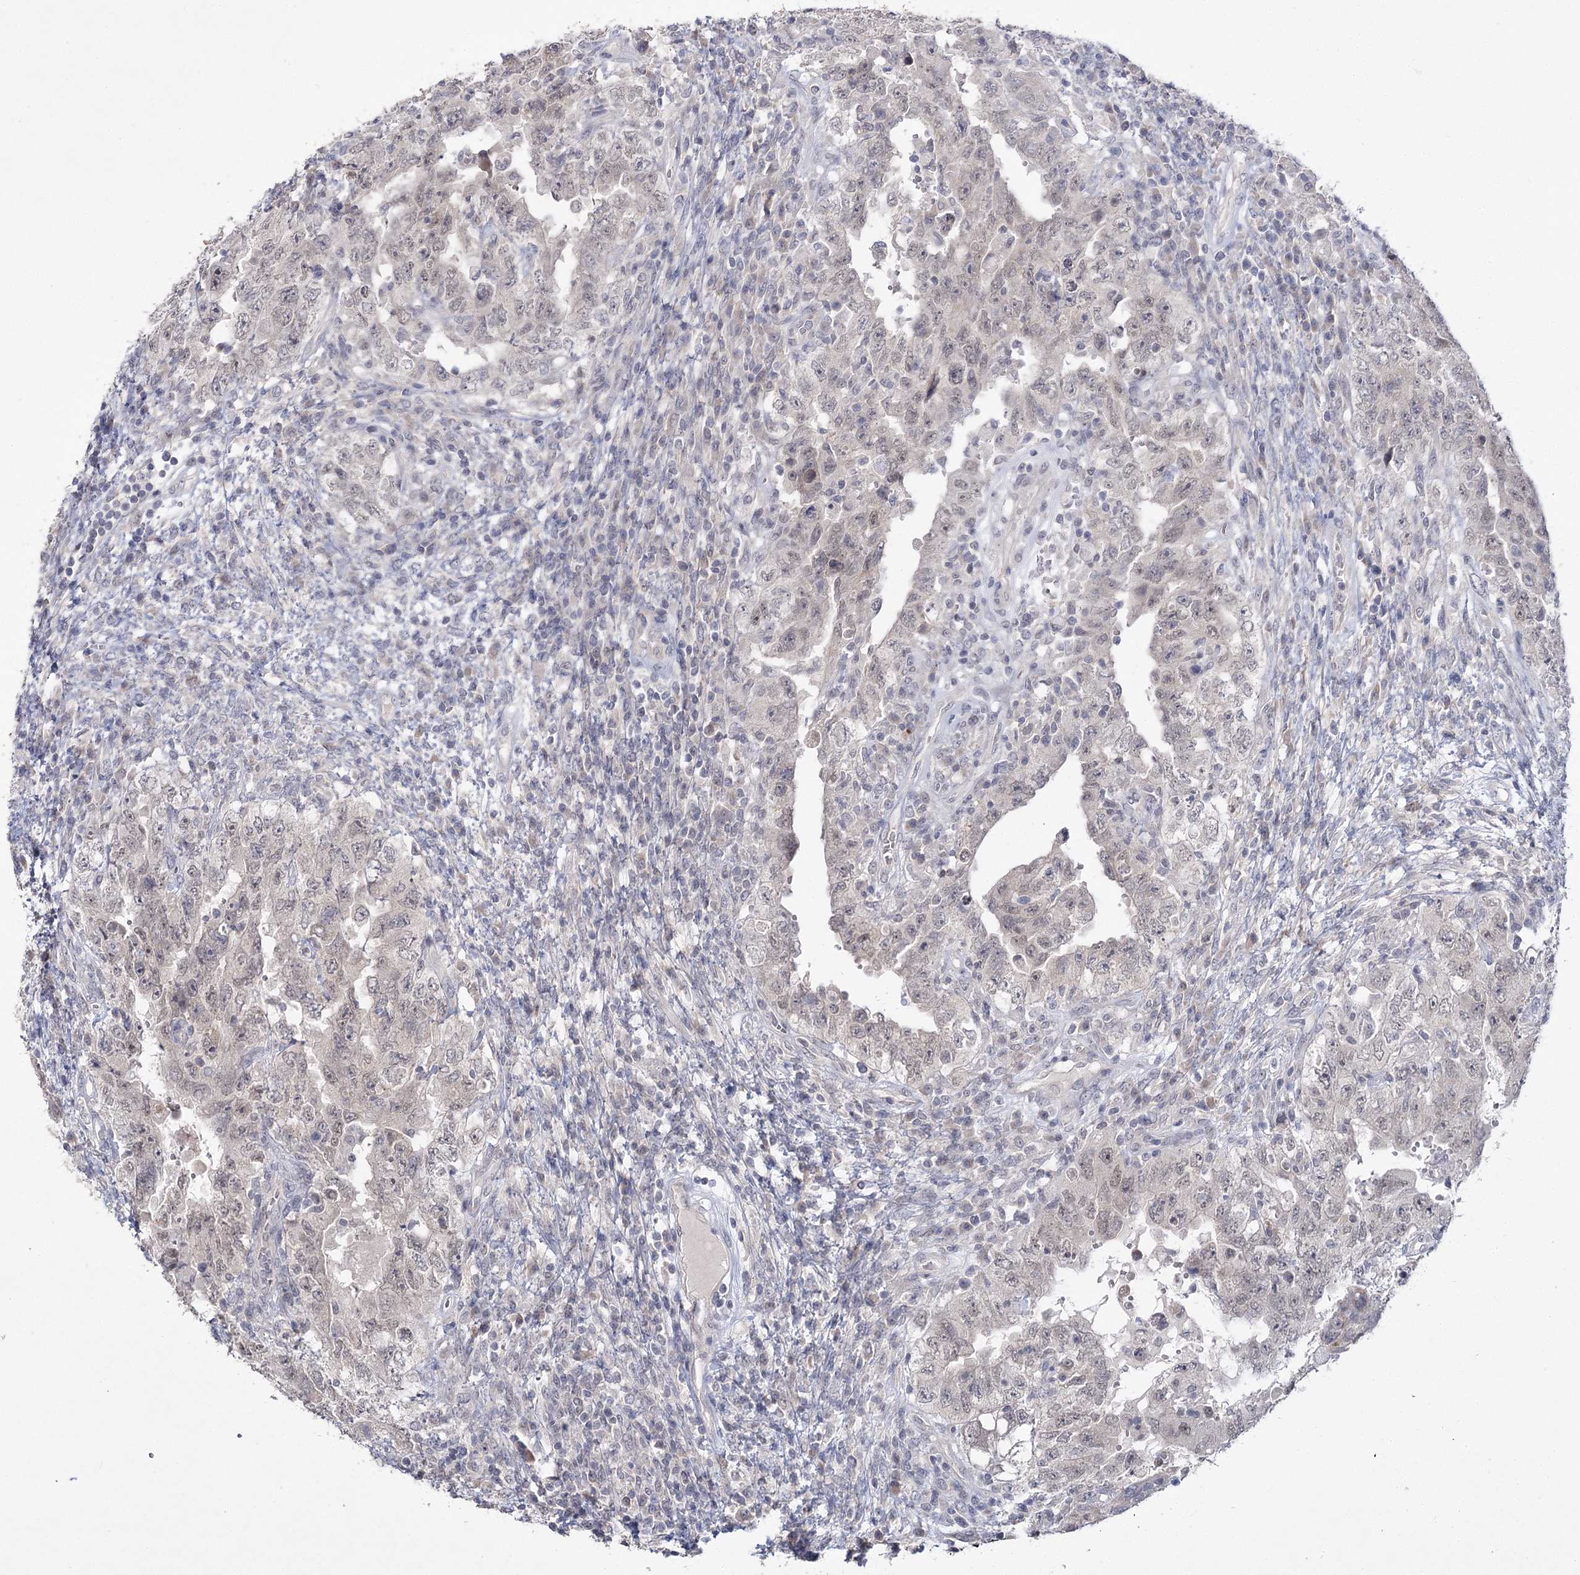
{"staining": {"intensity": "negative", "quantity": "none", "location": "none"}, "tissue": "testis cancer", "cell_type": "Tumor cells", "image_type": "cancer", "snomed": [{"axis": "morphology", "description": "Carcinoma, Embryonal, NOS"}, {"axis": "topography", "description": "Testis"}], "caption": "Protein analysis of testis embryonal carcinoma displays no significant positivity in tumor cells.", "gene": "PHYHIPL", "patient": {"sex": "male", "age": 26}}